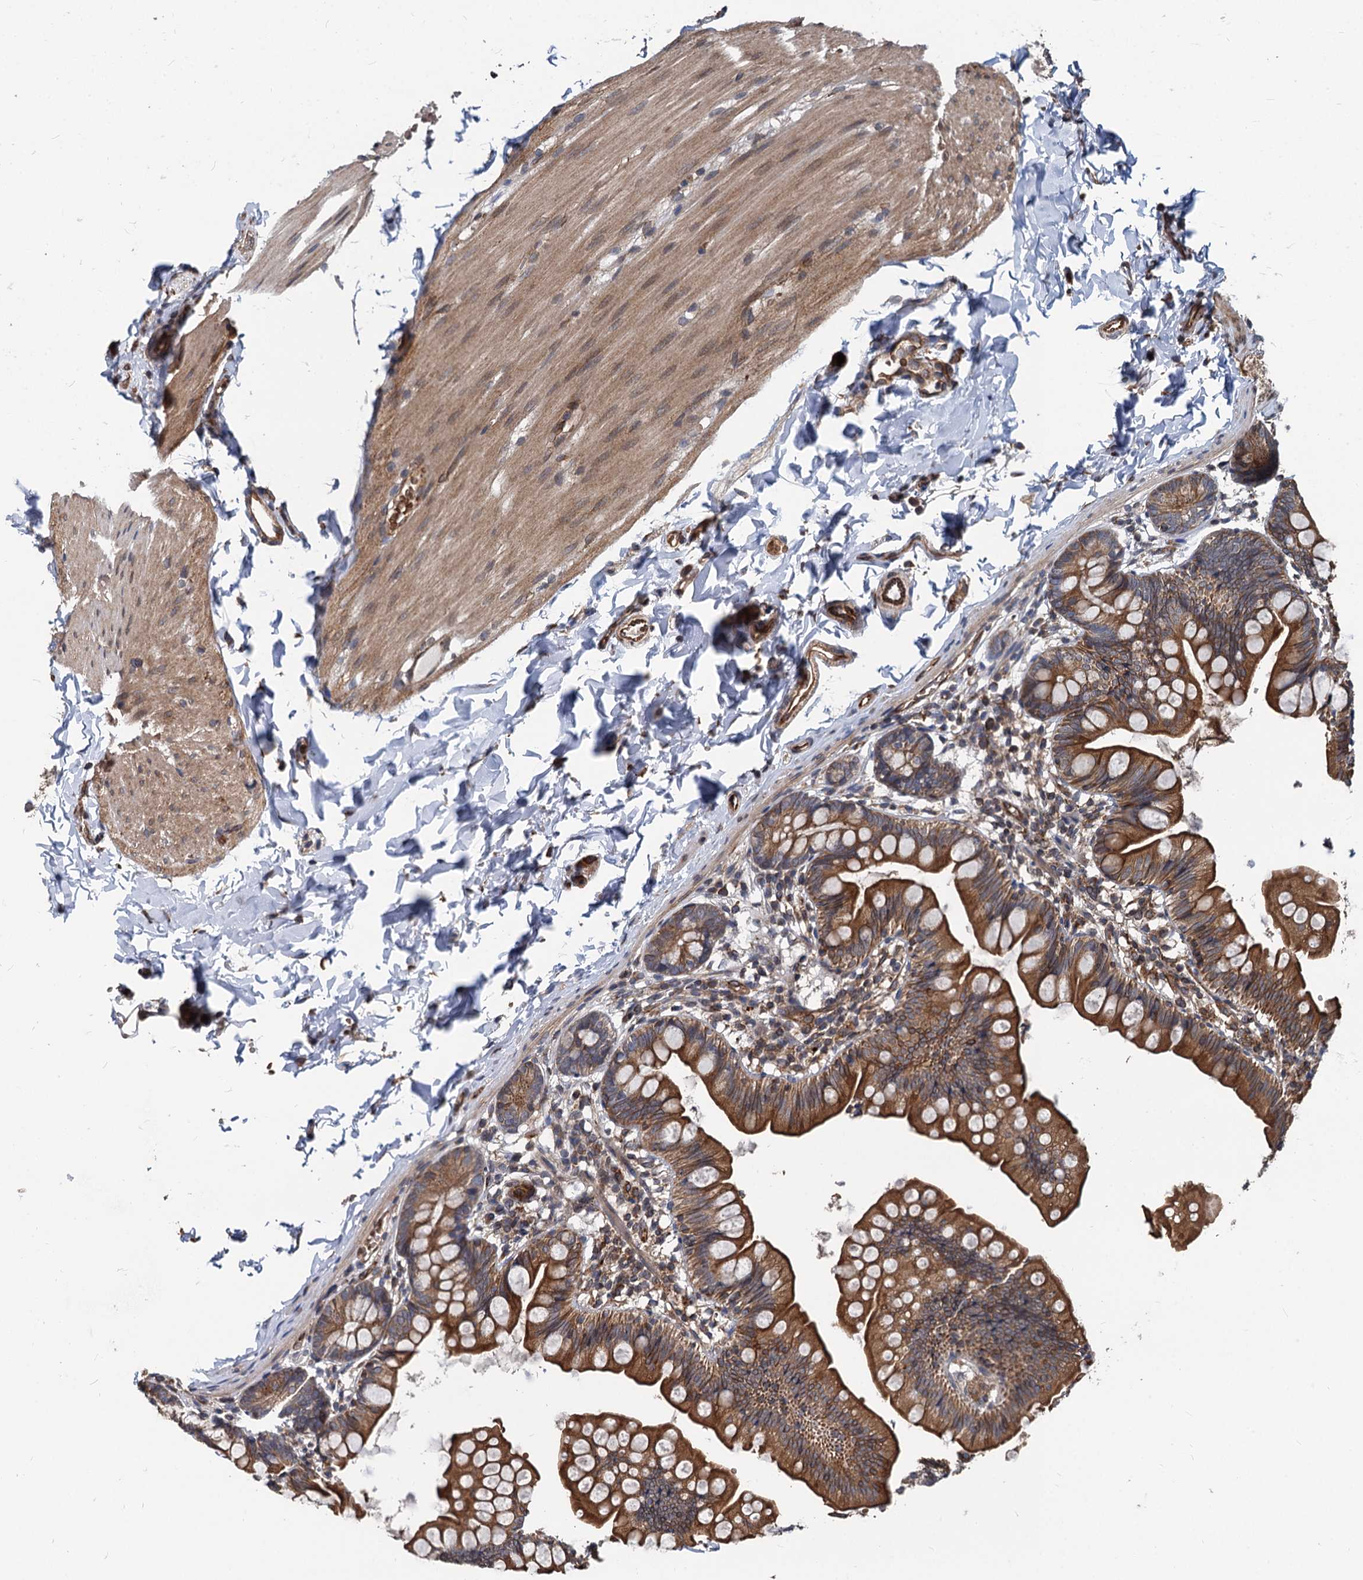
{"staining": {"intensity": "strong", "quantity": ">75%", "location": "cytoplasmic/membranous"}, "tissue": "small intestine", "cell_type": "Glandular cells", "image_type": "normal", "snomed": [{"axis": "morphology", "description": "Normal tissue, NOS"}, {"axis": "topography", "description": "Small intestine"}], "caption": "Protein positivity by immunohistochemistry (IHC) shows strong cytoplasmic/membranous positivity in approximately >75% of glandular cells in unremarkable small intestine.", "gene": "STIM1", "patient": {"sex": "male", "age": 7}}